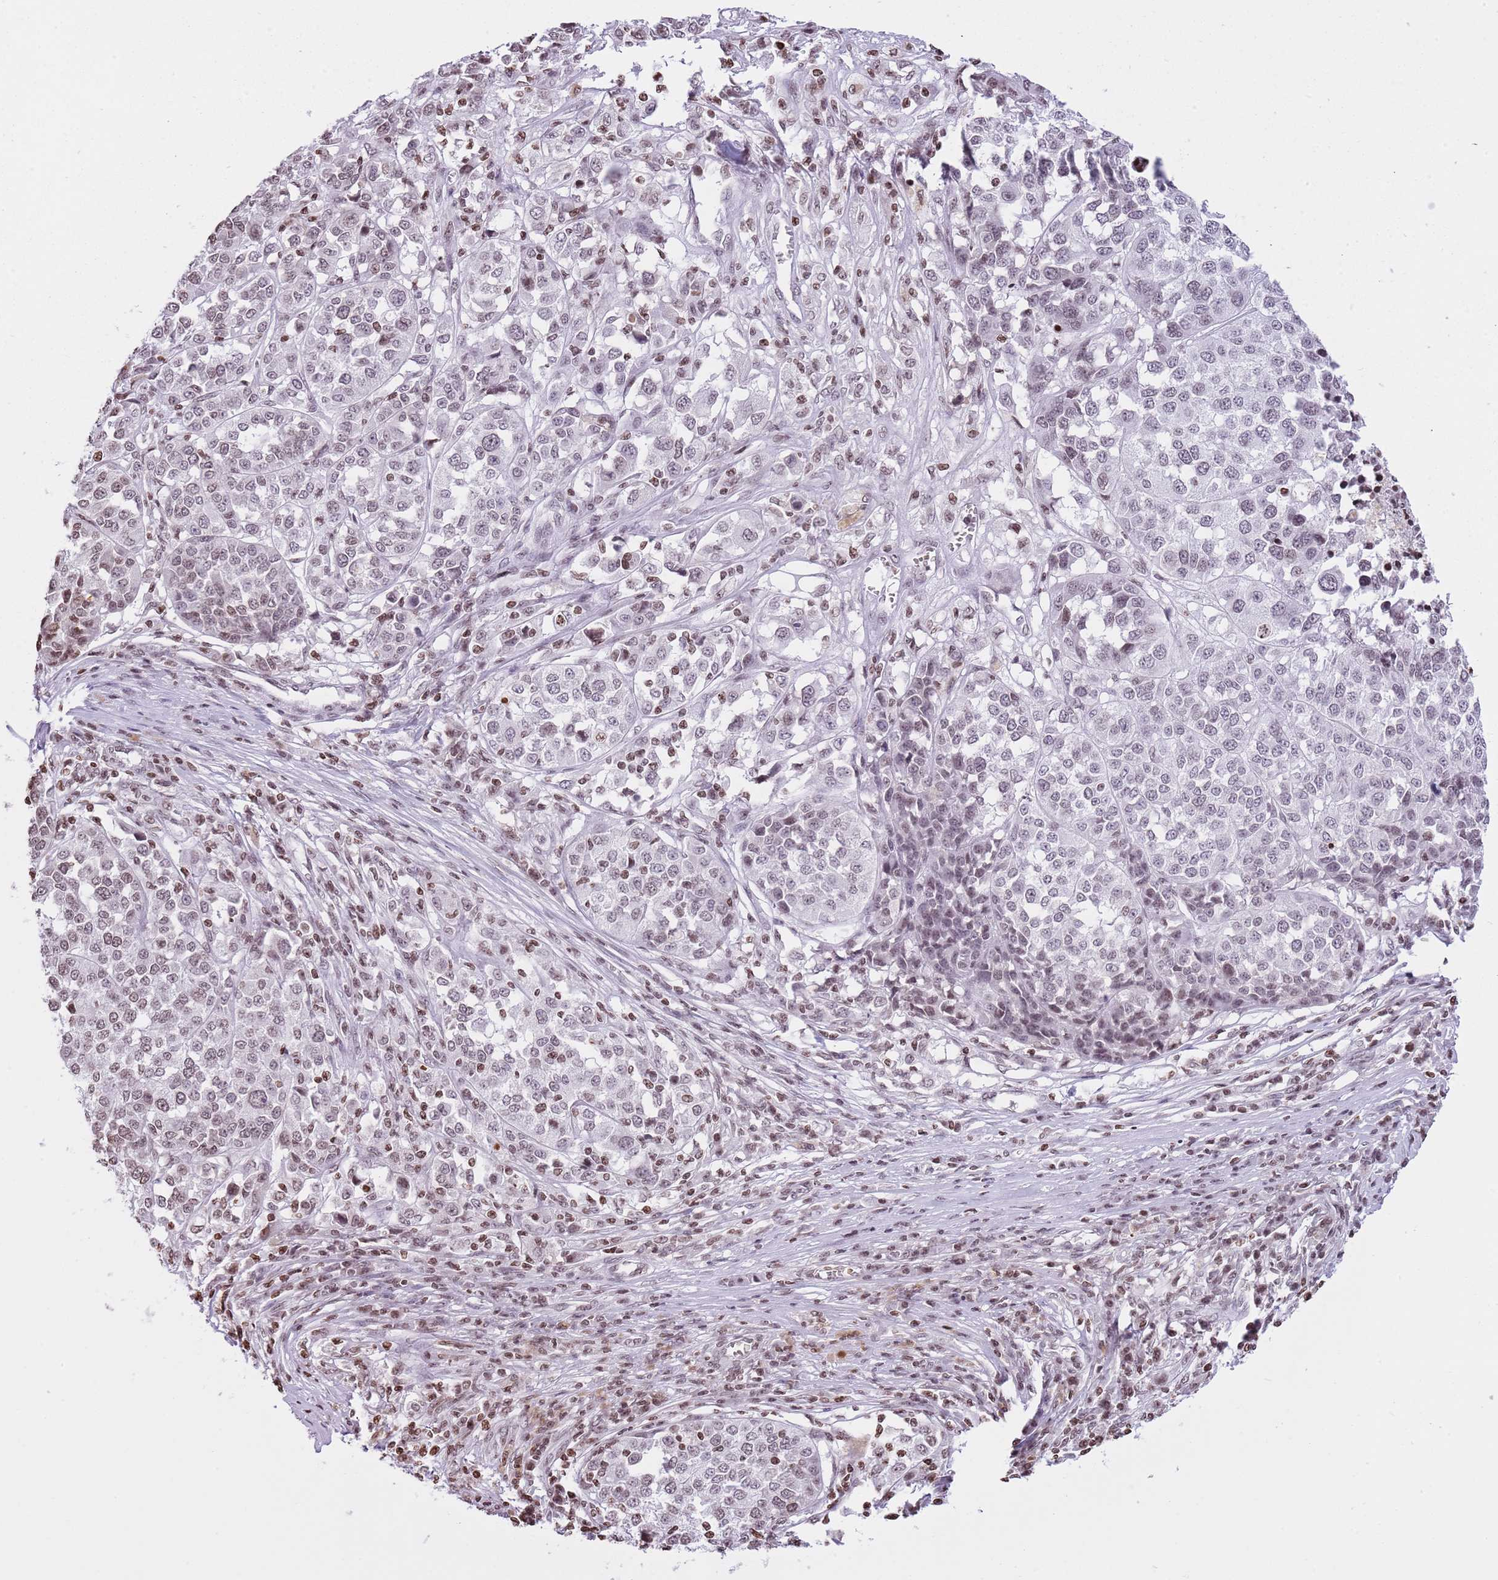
{"staining": {"intensity": "weak", "quantity": ">75%", "location": "nuclear"}, "tissue": "melanoma", "cell_type": "Tumor cells", "image_type": "cancer", "snomed": [{"axis": "morphology", "description": "Malignant melanoma, Metastatic site"}, {"axis": "topography", "description": "Lymph node"}], "caption": "Malignant melanoma (metastatic site) tissue reveals weak nuclear positivity in approximately >75% of tumor cells, visualized by immunohistochemistry. (Stains: DAB in brown, nuclei in blue, Microscopy: brightfield microscopy at high magnification).", "gene": "KPNA3", "patient": {"sex": "male", "age": 44}}